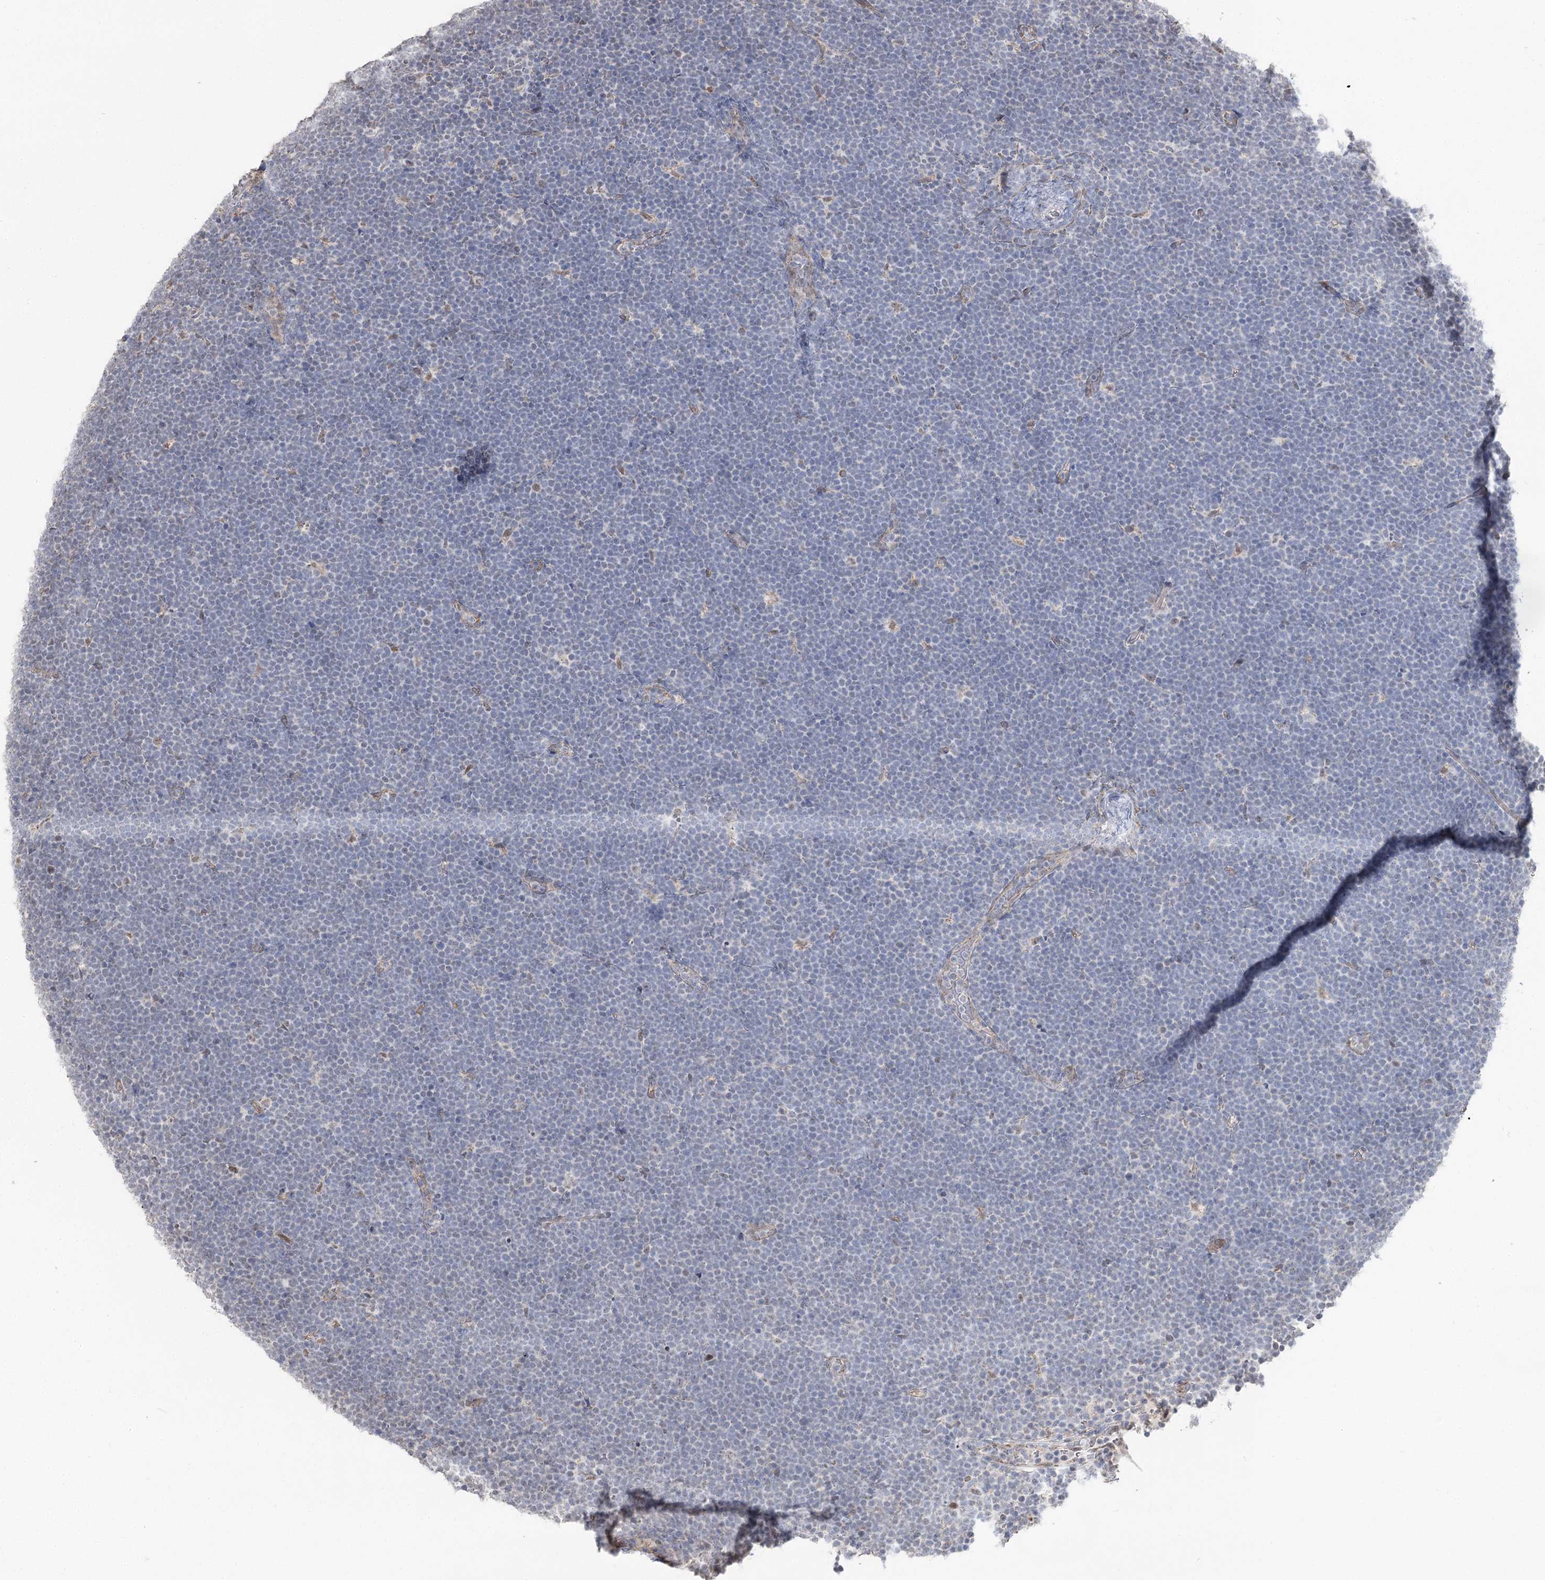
{"staining": {"intensity": "negative", "quantity": "none", "location": "none"}, "tissue": "lymphoma", "cell_type": "Tumor cells", "image_type": "cancer", "snomed": [{"axis": "morphology", "description": "Malignant lymphoma, non-Hodgkin's type, High grade"}, {"axis": "topography", "description": "Lymph node"}], "caption": "High-grade malignant lymphoma, non-Hodgkin's type was stained to show a protein in brown. There is no significant staining in tumor cells.", "gene": "RUFY4", "patient": {"sex": "male", "age": 13}}